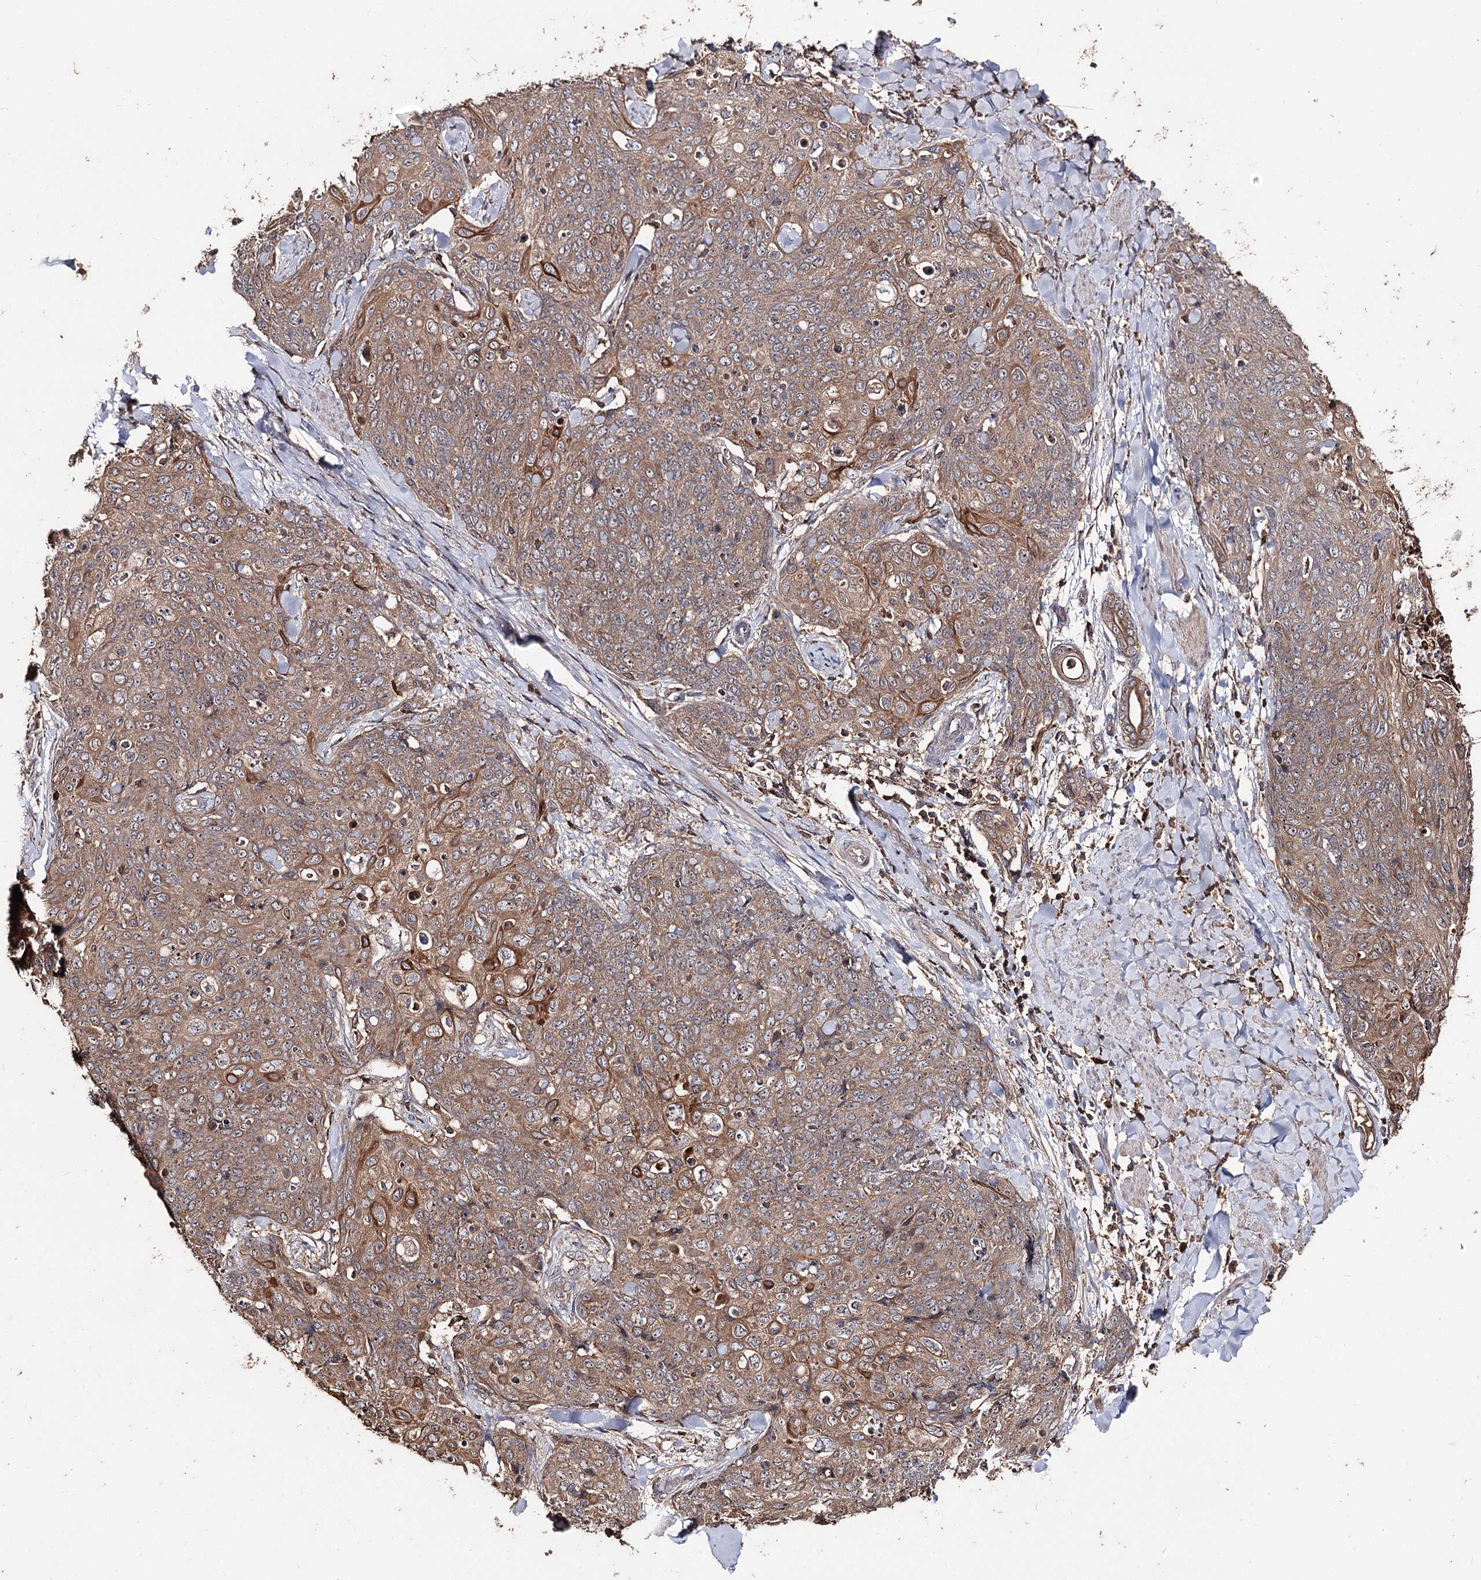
{"staining": {"intensity": "moderate", "quantity": ">75%", "location": "cytoplasmic/membranous"}, "tissue": "skin cancer", "cell_type": "Tumor cells", "image_type": "cancer", "snomed": [{"axis": "morphology", "description": "Squamous cell carcinoma, NOS"}, {"axis": "topography", "description": "Skin"}, {"axis": "topography", "description": "Vulva"}], "caption": "Human skin cancer stained with a brown dye displays moderate cytoplasmic/membranous positive positivity in approximately >75% of tumor cells.", "gene": "FAM53B", "patient": {"sex": "female", "age": 85}}